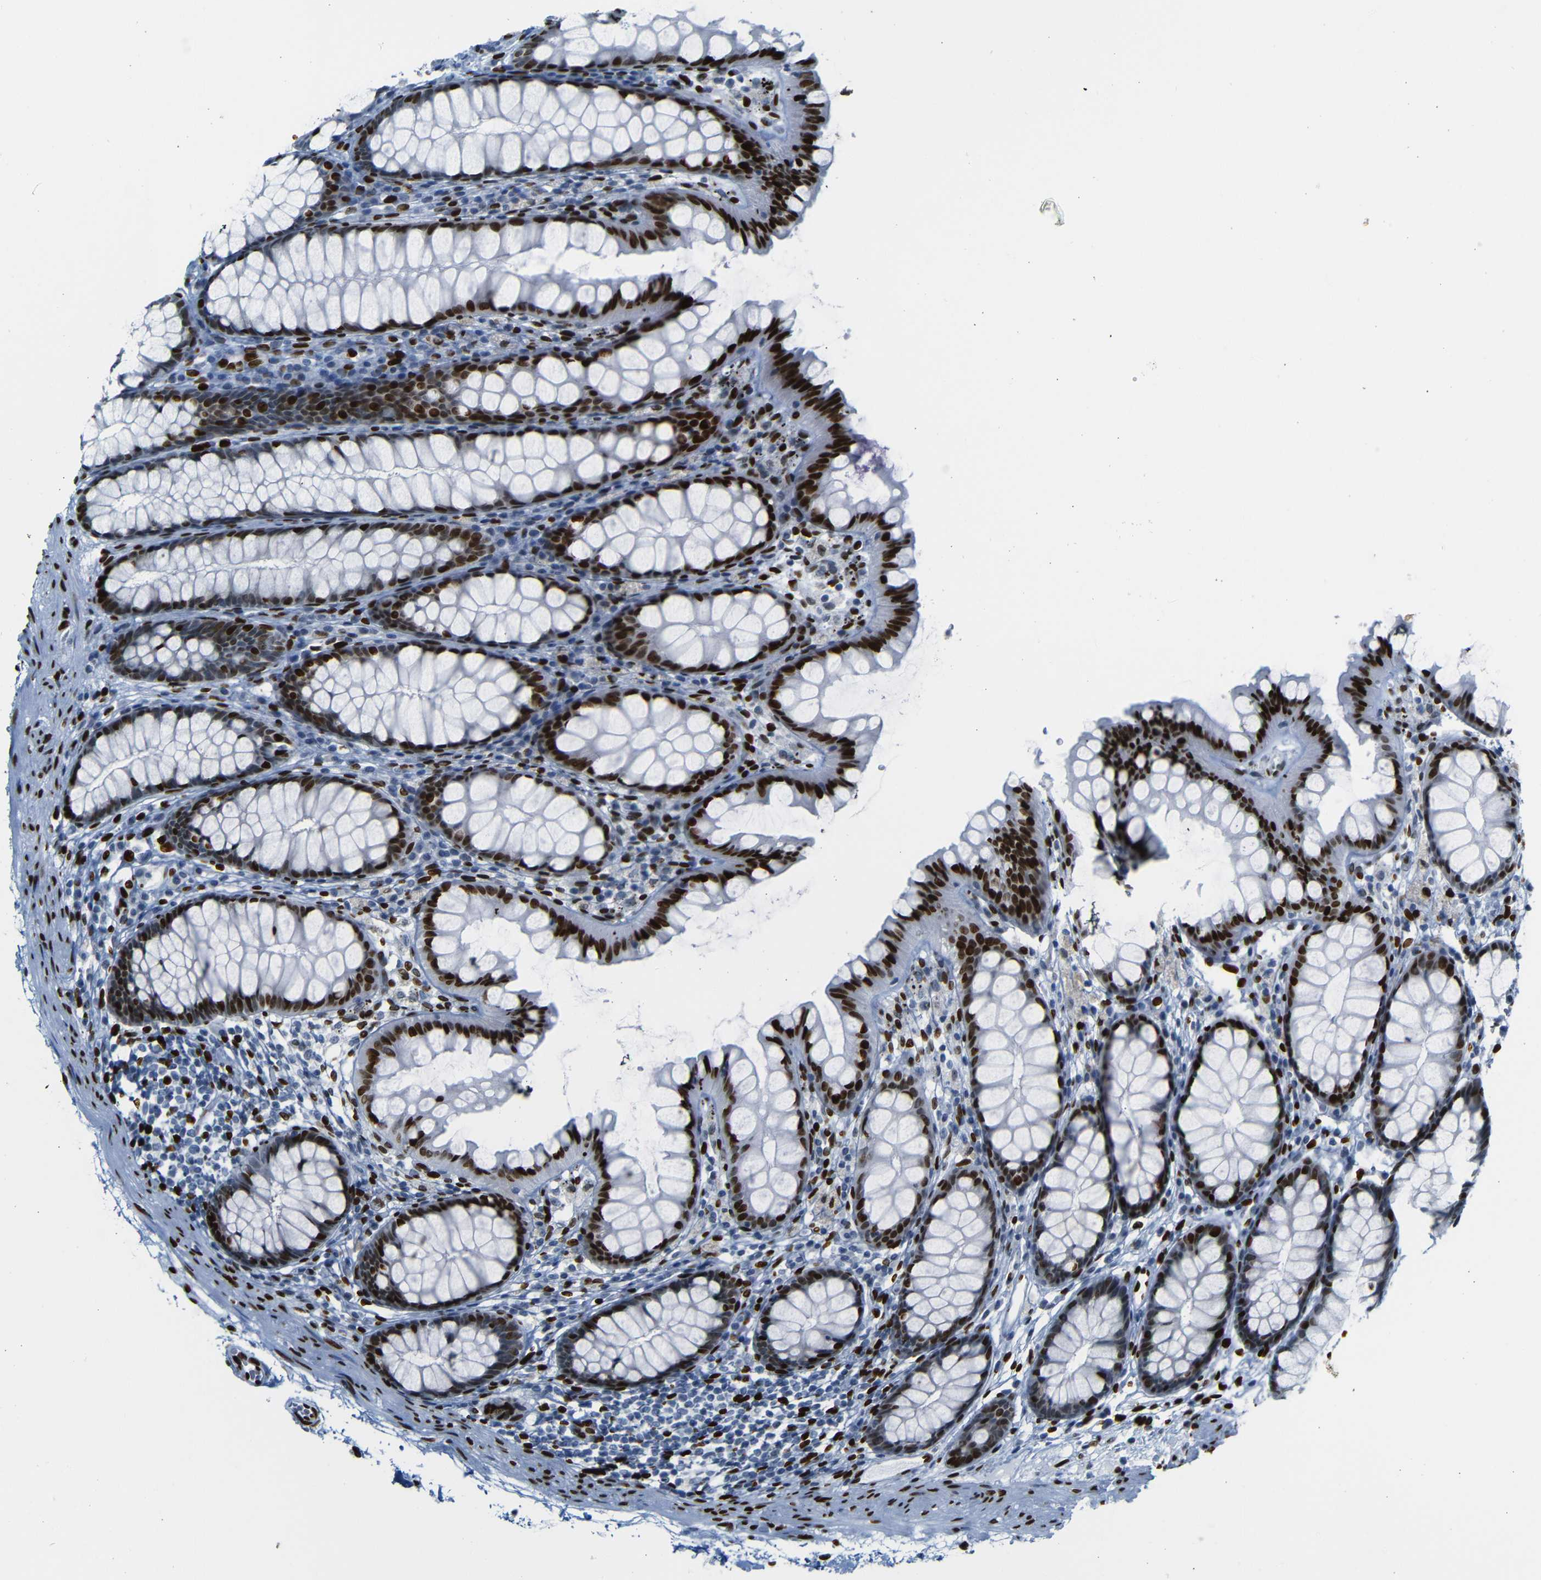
{"staining": {"intensity": "strong", "quantity": ">75%", "location": "nuclear"}, "tissue": "colon", "cell_type": "Endothelial cells", "image_type": "normal", "snomed": [{"axis": "morphology", "description": "Normal tissue, NOS"}, {"axis": "topography", "description": "Colon"}], "caption": "High-magnification brightfield microscopy of unremarkable colon stained with DAB (brown) and counterstained with hematoxylin (blue). endothelial cells exhibit strong nuclear expression is present in about>75% of cells. Using DAB (brown) and hematoxylin (blue) stains, captured at high magnification using brightfield microscopy.", "gene": "NPIPB15", "patient": {"sex": "female", "age": 55}}